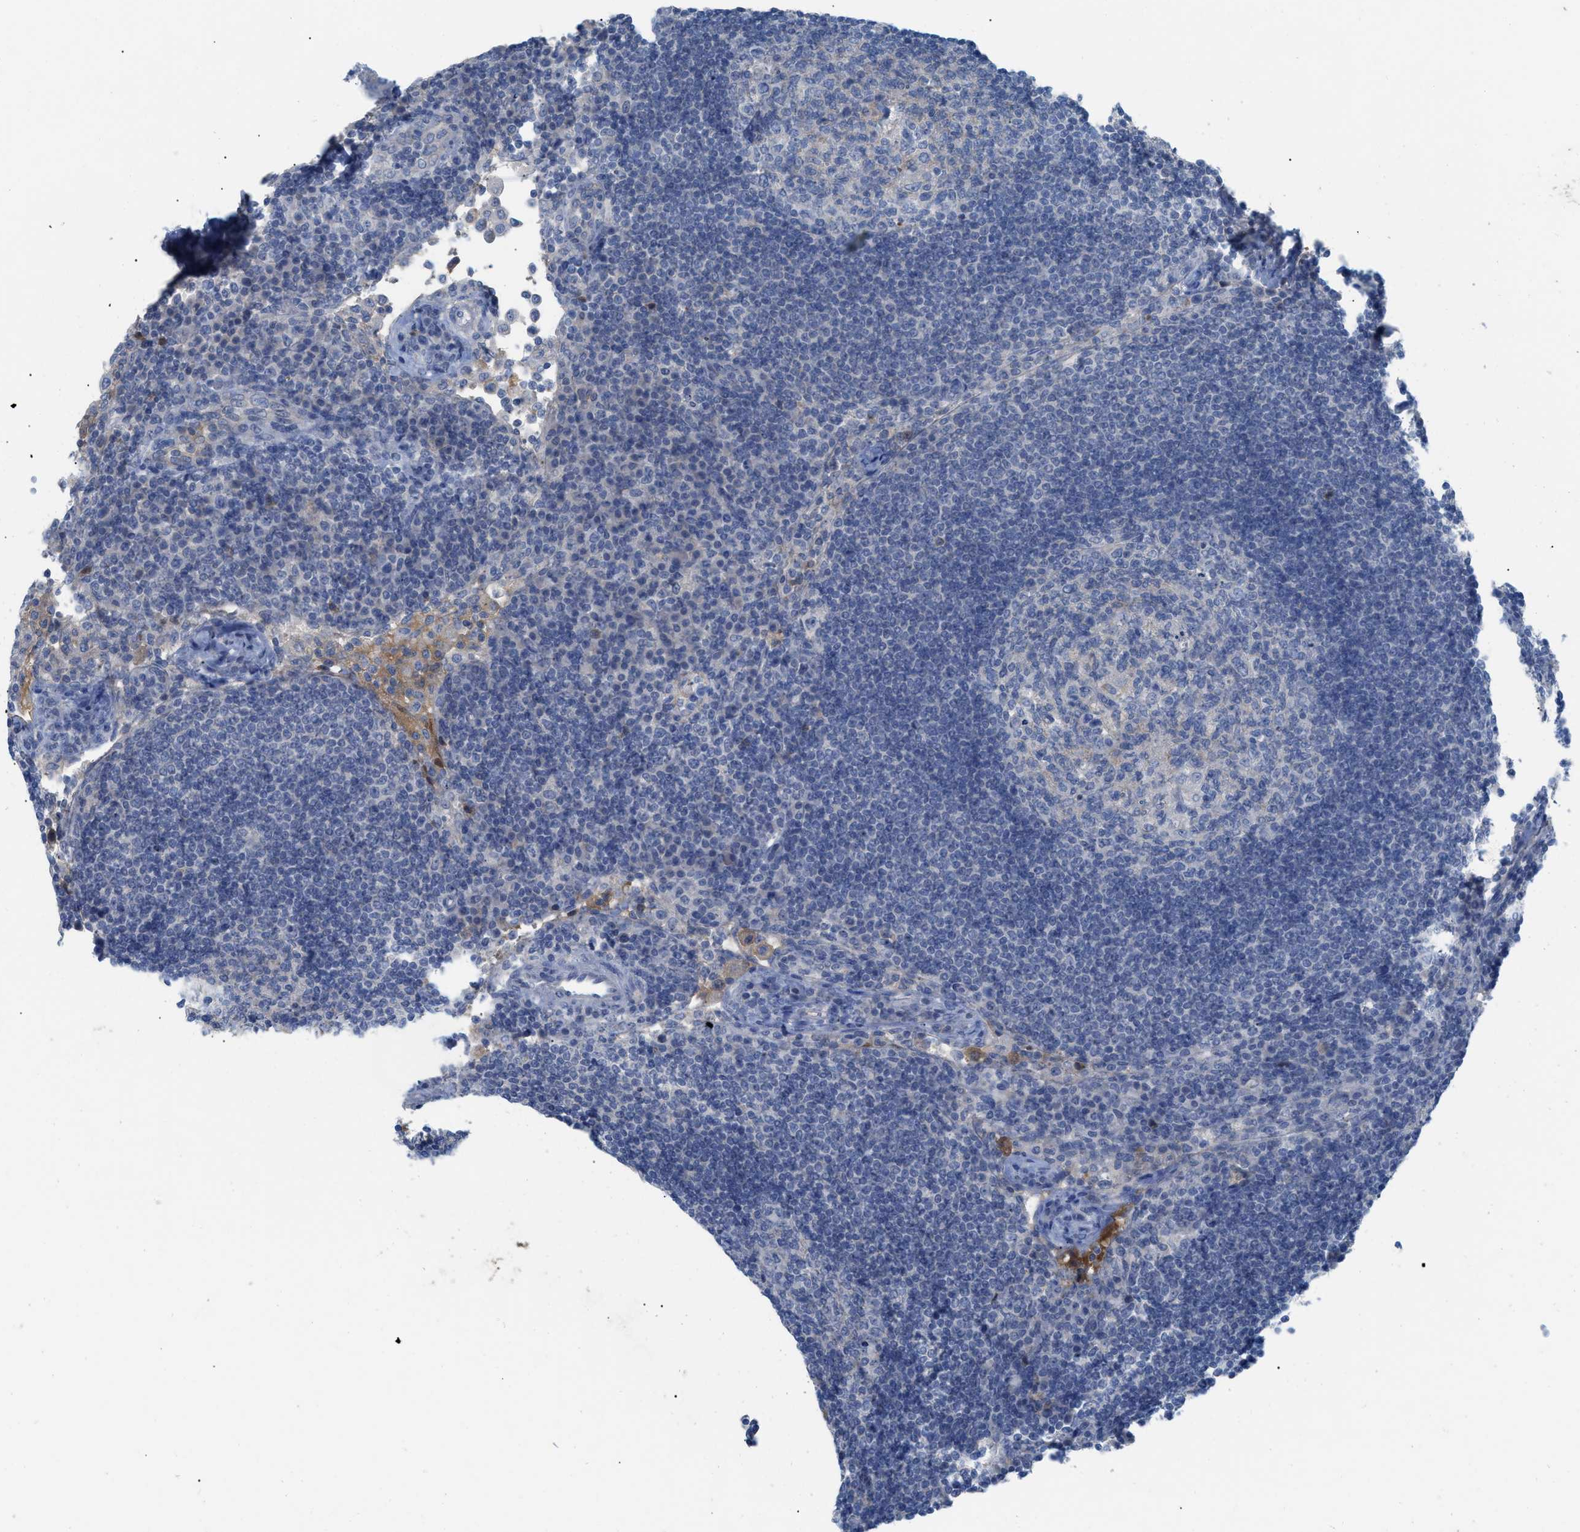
{"staining": {"intensity": "negative", "quantity": "none", "location": "none"}, "tissue": "lymph node", "cell_type": "Germinal center cells", "image_type": "normal", "snomed": [{"axis": "morphology", "description": "Normal tissue, NOS"}, {"axis": "topography", "description": "Lymph node"}], "caption": "High magnification brightfield microscopy of normal lymph node stained with DAB (3,3'-diaminobenzidine) (brown) and counterstained with hematoxylin (blue): germinal center cells show no significant positivity.", "gene": "HPX", "patient": {"sex": "female", "age": 53}}